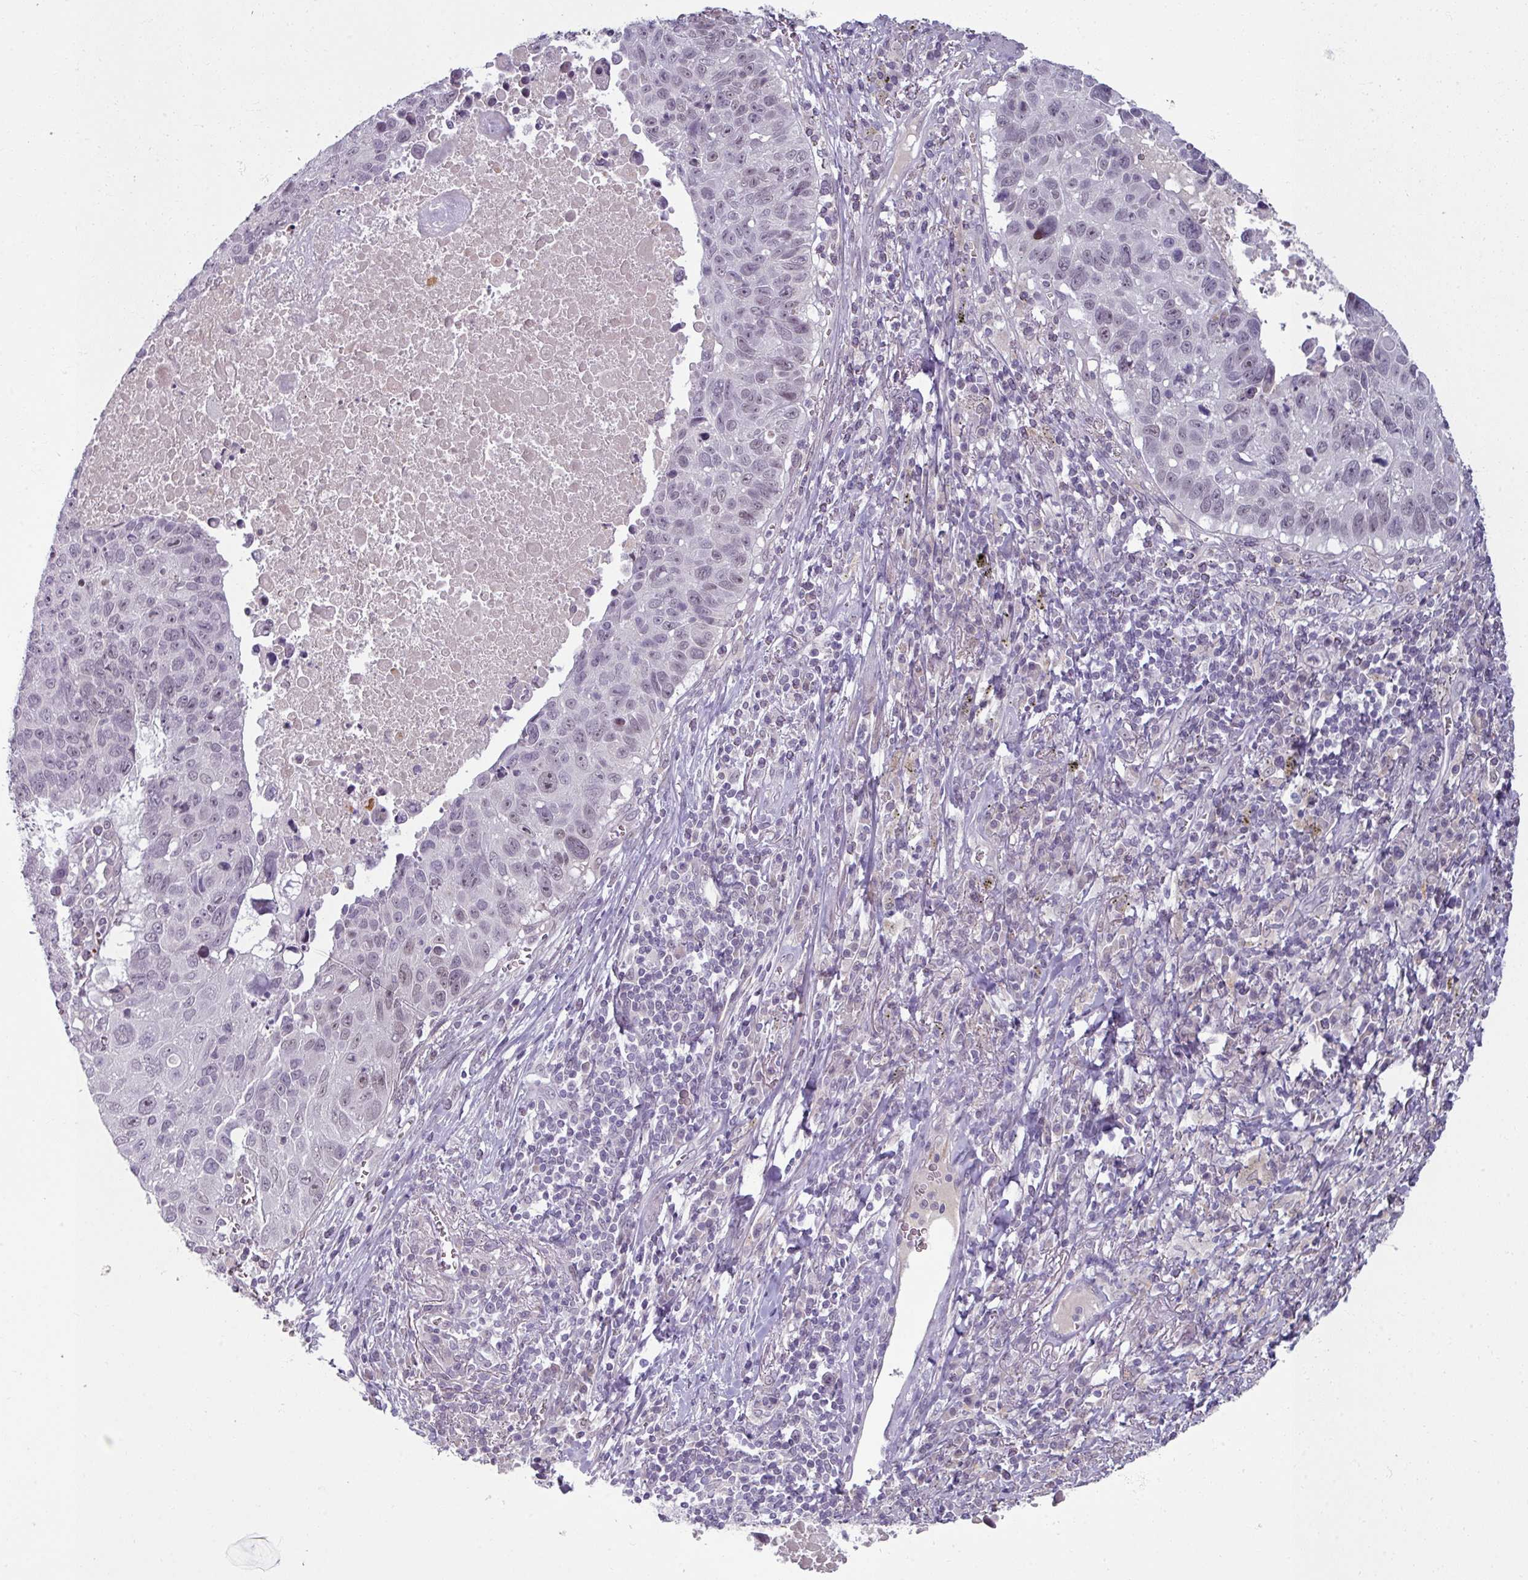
{"staining": {"intensity": "weak", "quantity": "25%-75%", "location": "nuclear"}, "tissue": "lung cancer", "cell_type": "Tumor cells", "image_type": "cancer", "snomed": [{"axis": "morphology", "description": "Squamous cell carcinoma, NOS"}, {"axis": "topography", "description": "Lung"}], "caption": "A high-resolution image shows immunohistochemistry staining of lung cancer (squamous cell carcinoma), which demonstrates weak nuclear staining in approximately 25%-75% of tumor cells.", "gene": "UVSSA", "patient": {"sex": "male", "age": 66}}